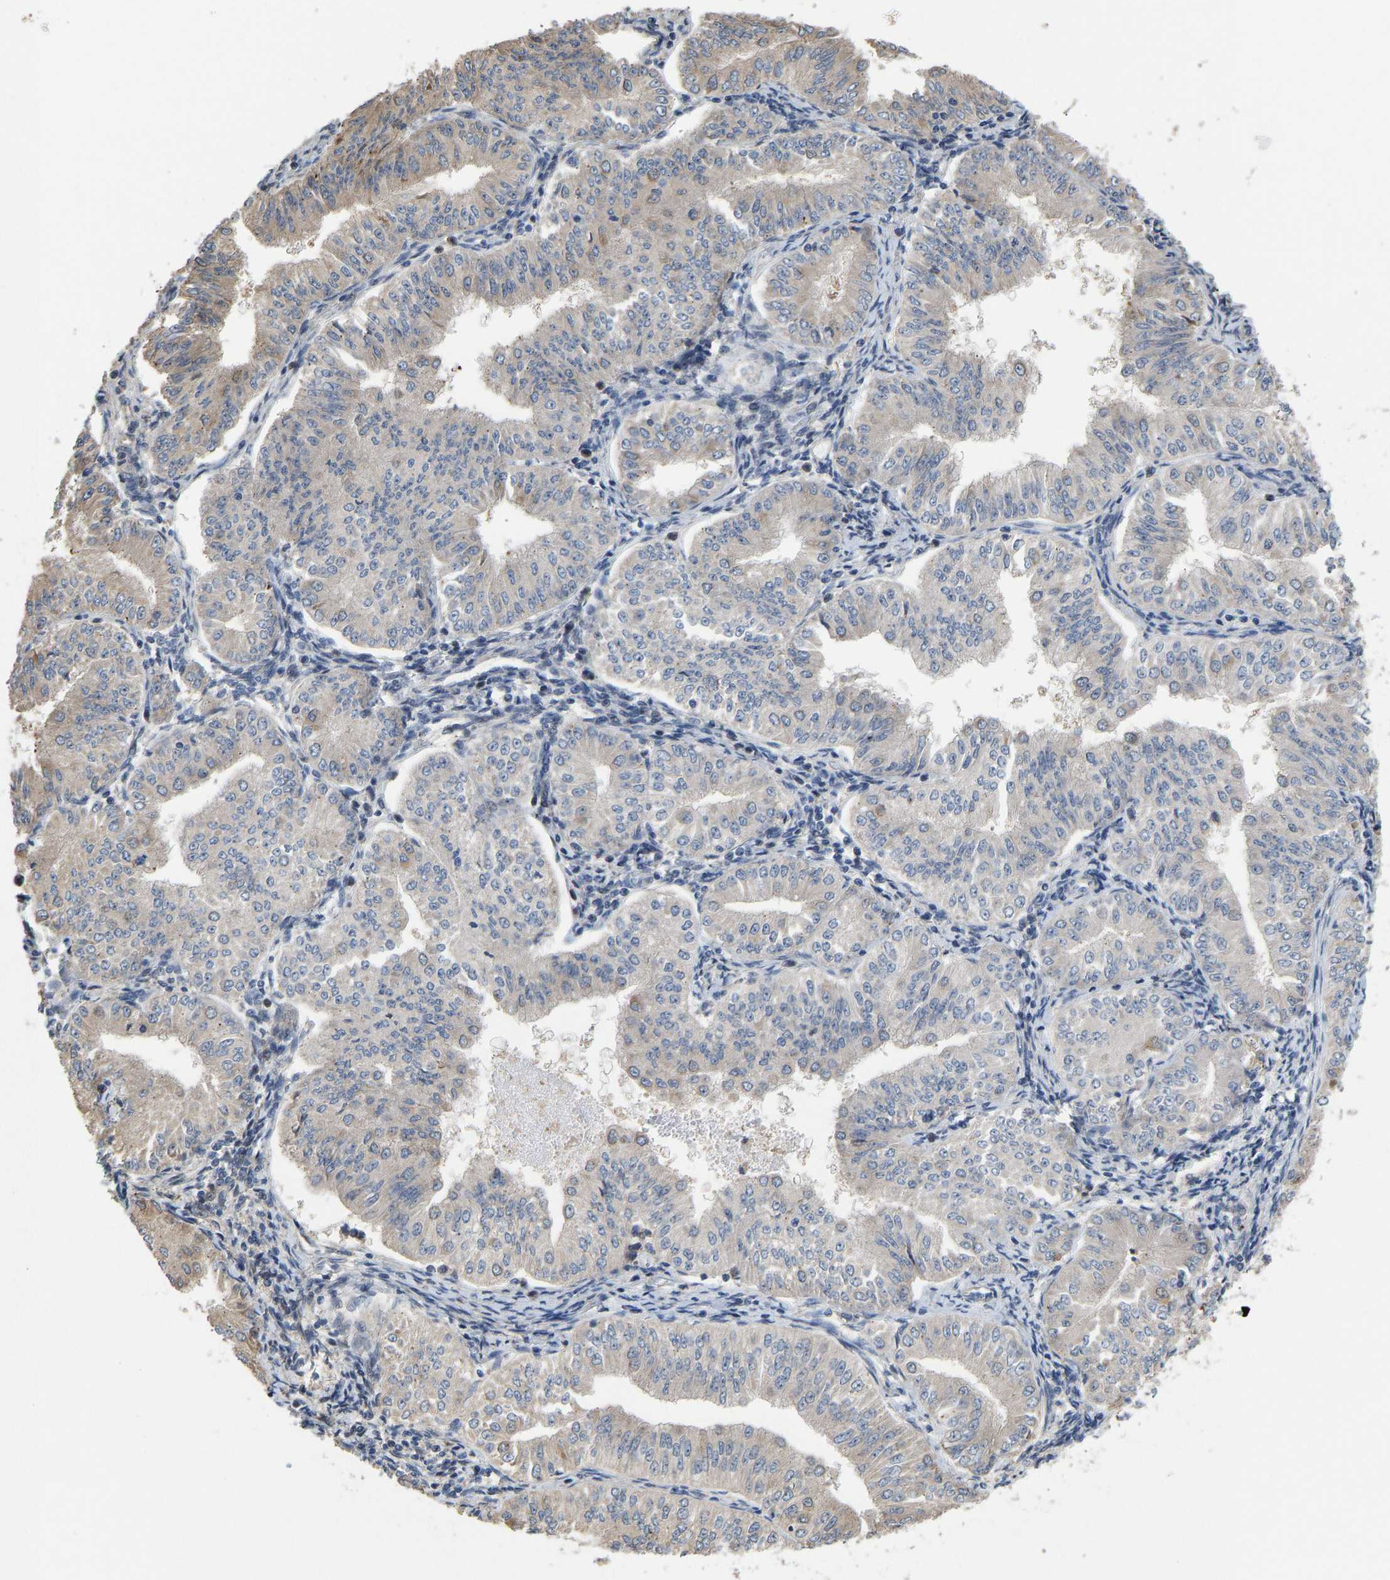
{"staining": {"intensity": "weak", "quantity": "<25%", "location": "cytoplasmic/membranous"}, "tissue": "endometrial cancer", "cell_type": "Tumor cells", "image_type": "cancer", "snomed": [{"axis": "morphology", "description": "Normal tissue, NOS"}, {"axis": "morphology", "description": "Adenocarcinoma, NOS"}, {"axis": "topography", "description": "Endometrium"}], "caption": "Human adenocarcinoma (endometrial) stained for a protein using immunohistochemistry (IHC) shows no positivity in tumor cells.", "gene": "YIPF4", "patient": {"sex": "female", "age": 53}}